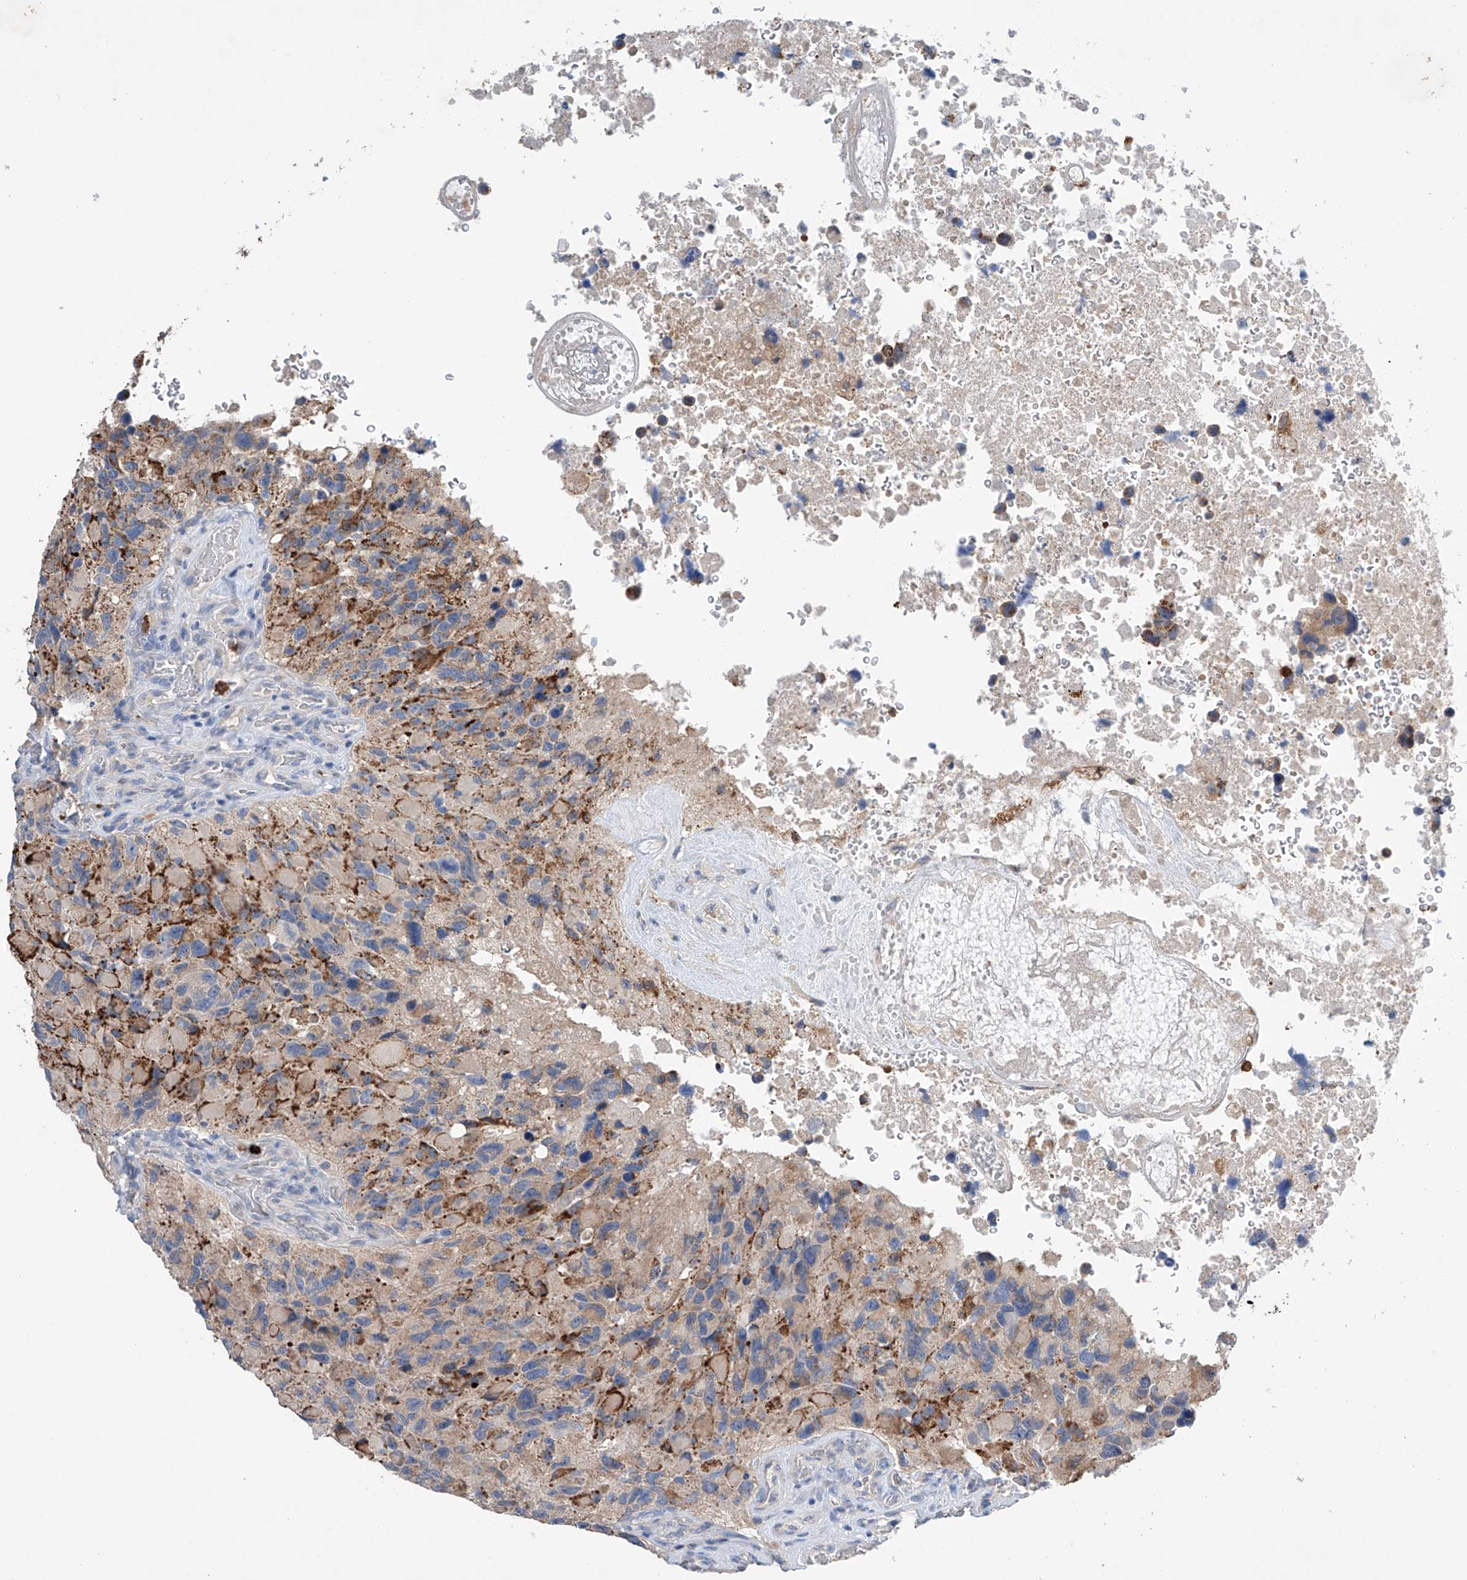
{"staining": {"intensity": "negative", "quantity": "none", "location": "none"}, "tissue": "glioma", "cell_type": "Tumor cells", "image_type": "cancer", "snomed": [{"axis": "morphology", "description": "Glioma, malignant, High grade"}, {"axis": "topography", "description": "Brain"}], "caption": "Micrograph shows no protein expression in tumor cells of glioma tissue. The staining was performed using DAB to visualize the protein expression in brown, while the nuclei were stained in blue with hematoxylin (Magnification: 20x).", "gene": "GPC4", "patient": {"sex": "male", "age": 69}}